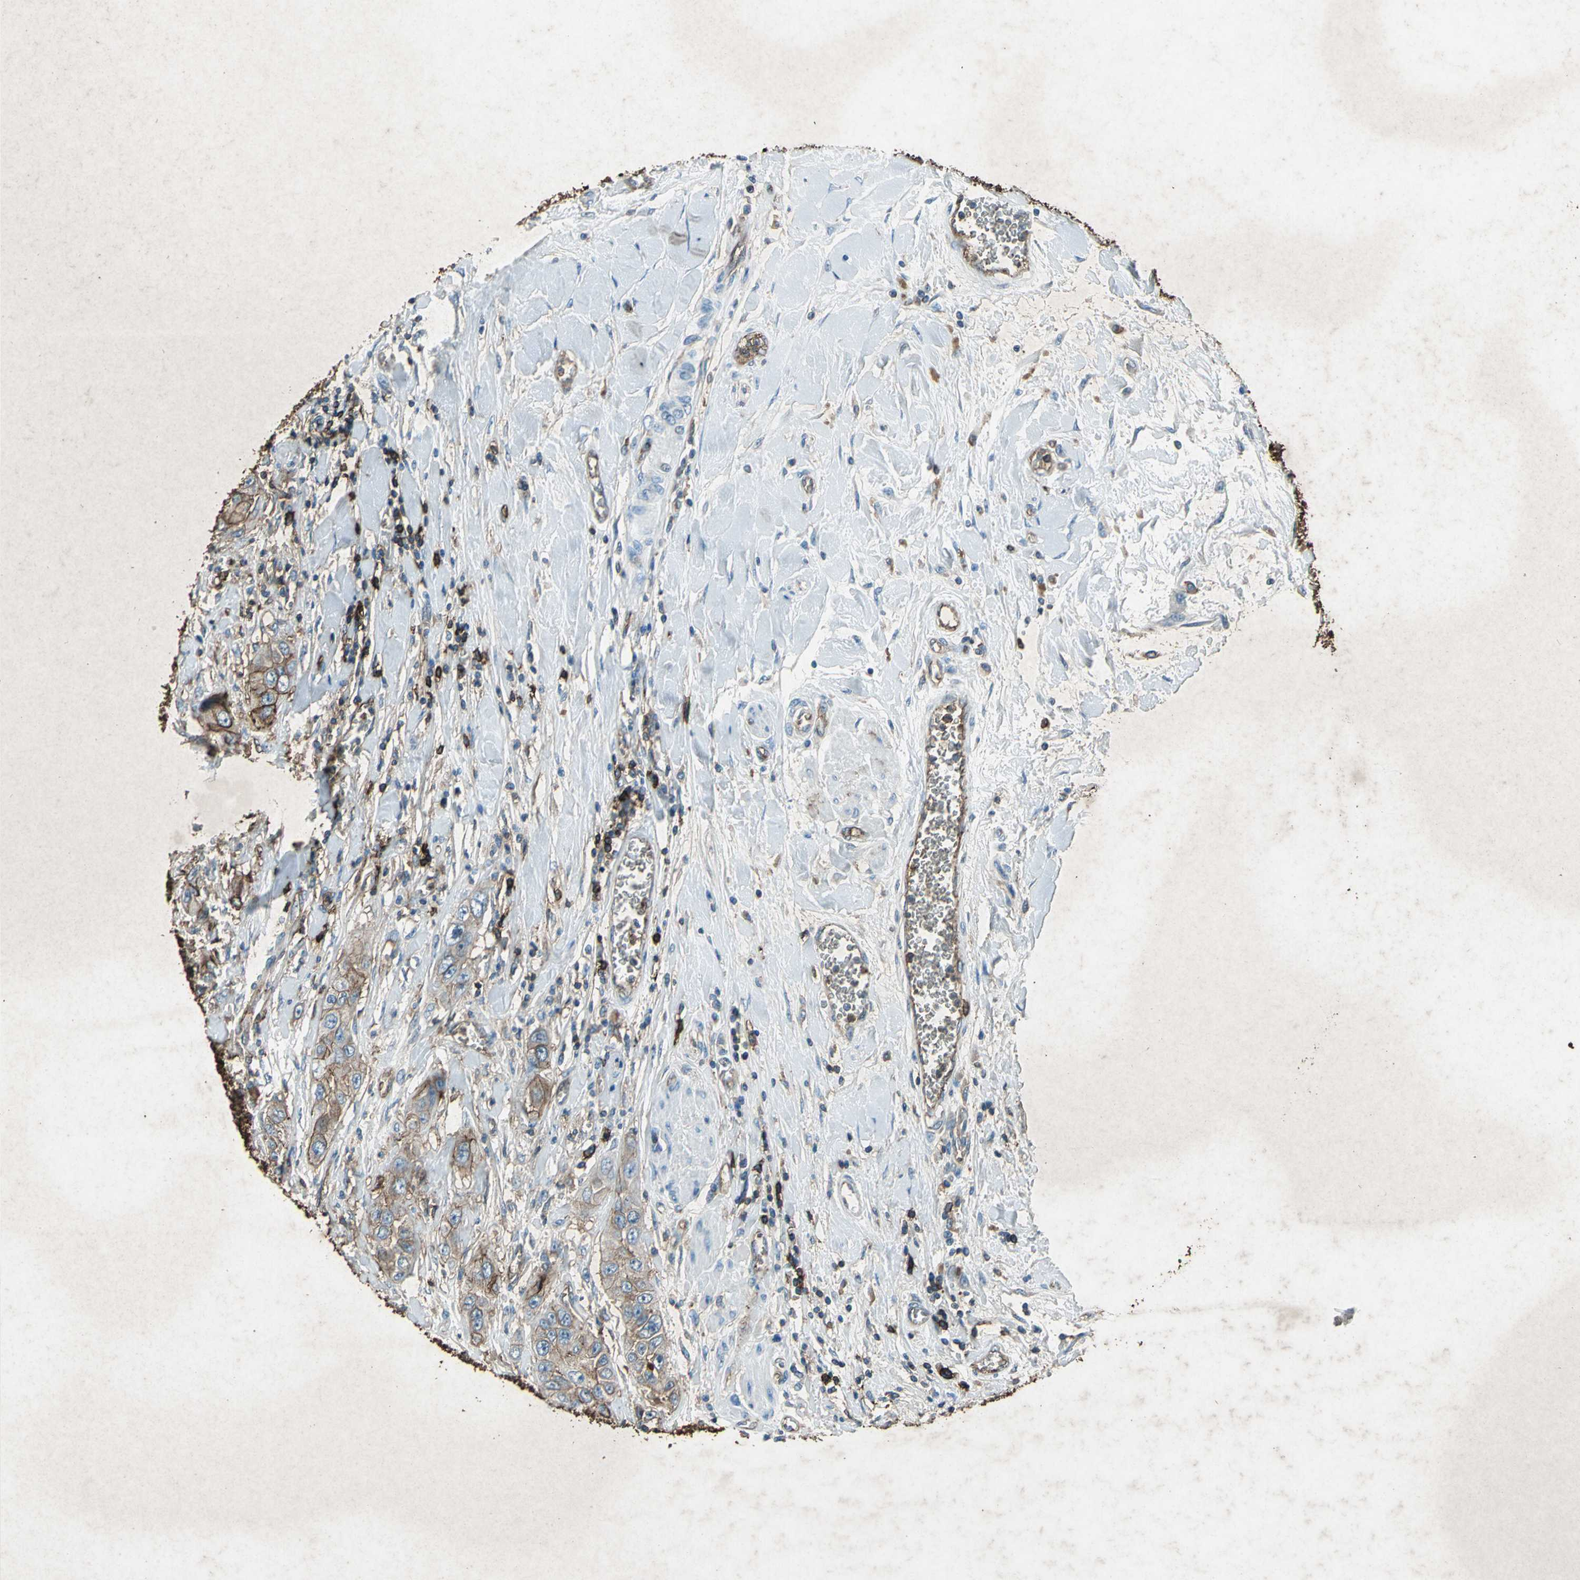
{"staining": {"intensity": "moderate", "quantity": ">75%", "location": "cytoplasmic/membranous"}, "tissue": "pancreatic cancer", "cell_type": "Tumor cells", "image_type": "cancer", "snomed": [{"axis": "morphology", "description": "Adenocarcinoma, NOS"}, {"axis": "topography", "description": "Pancreas"}], "caption": "Pancreatic adenocarcinoma stained with immunohistochemistry reveals moderate cytoplasmic/membranous expression in about >75% of tumor cells. (DAB IHC with brightfield microscopy, high magnification).", "gene": "CCR6", "patient": {"sex": "female", "age": 70}}